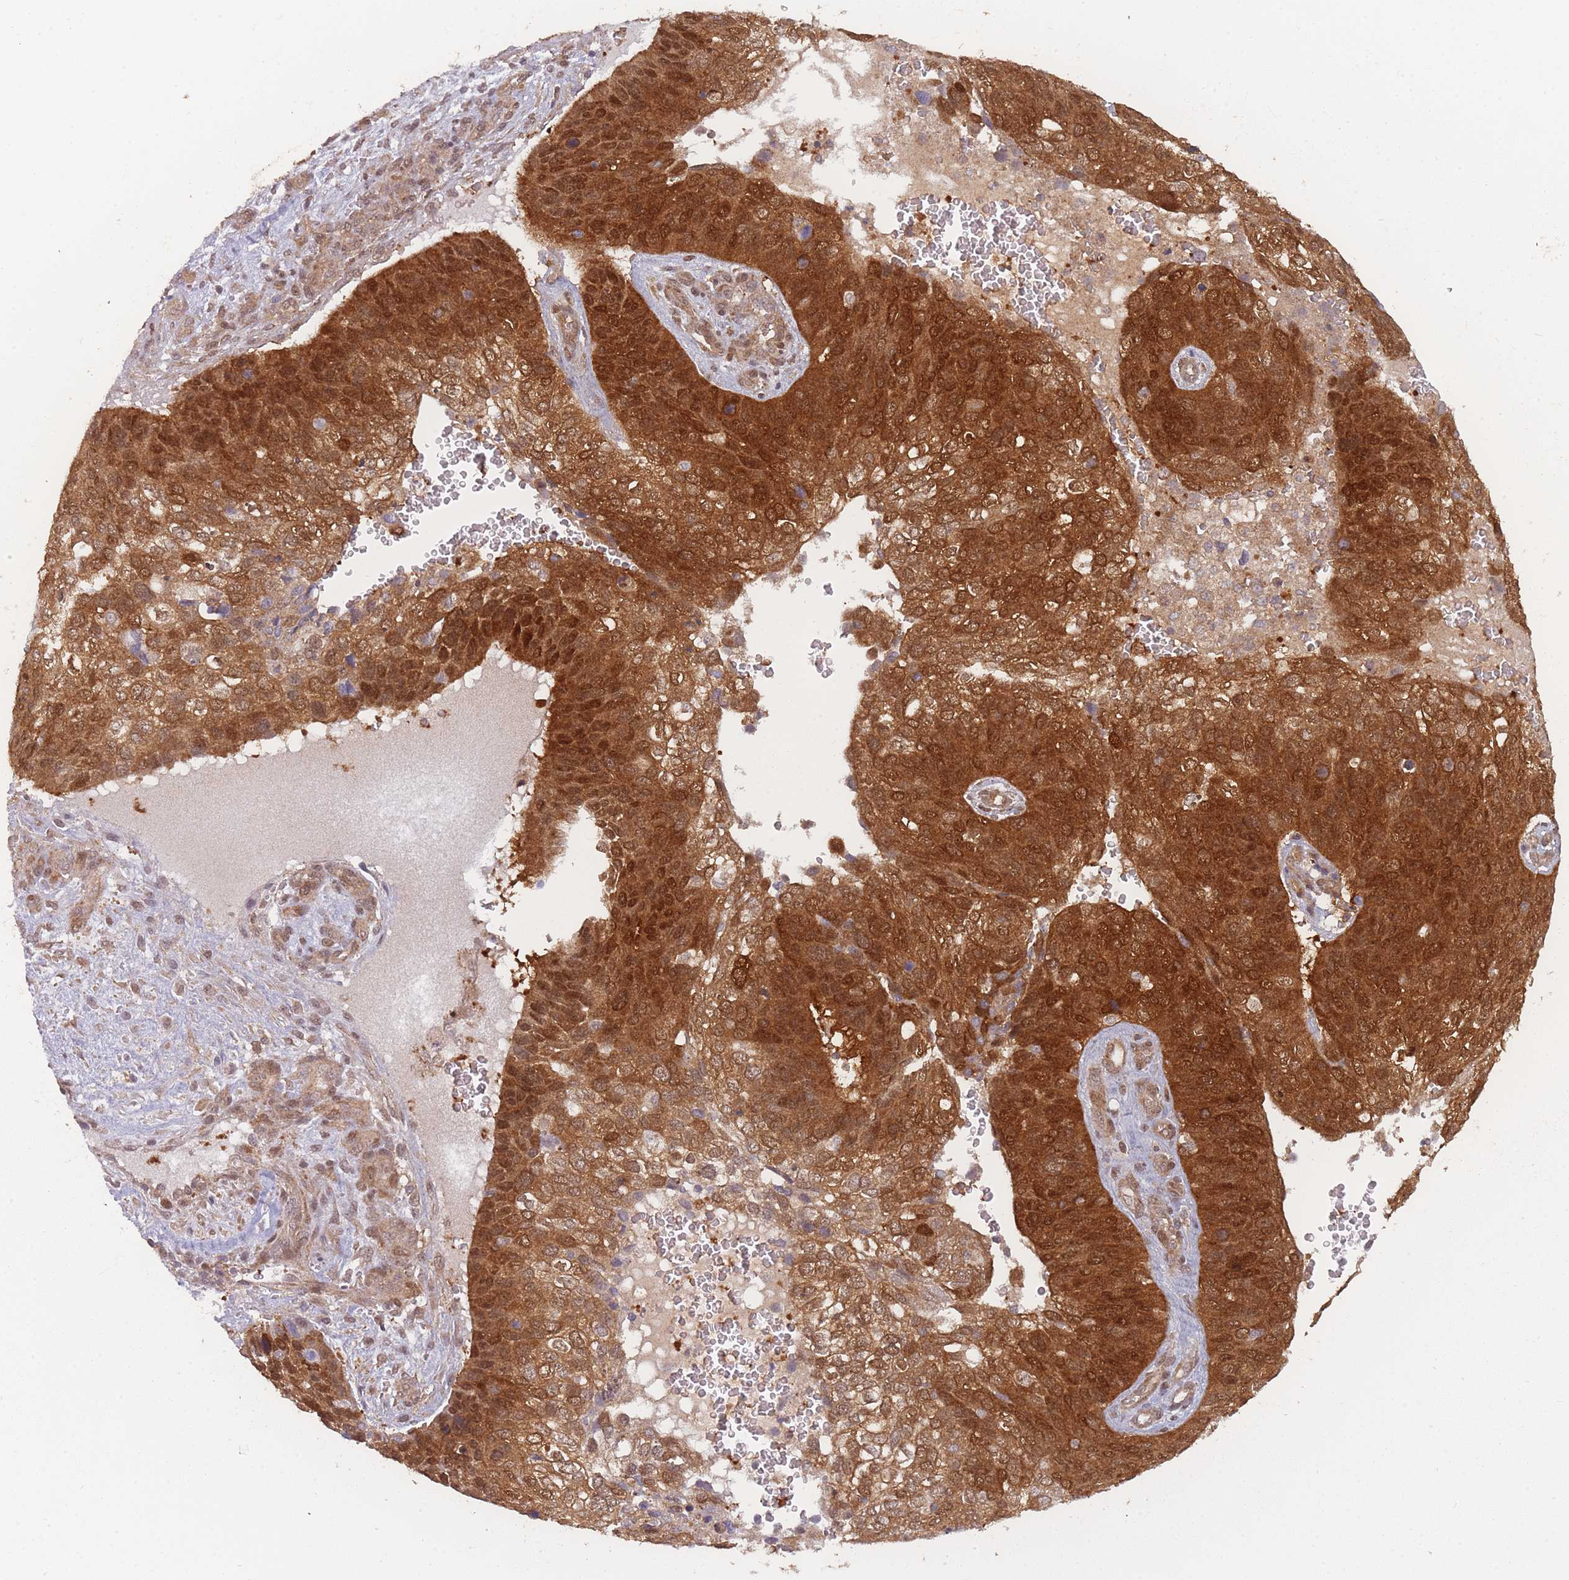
{"staining": {"intensity": "strong", "quantity": ">75%", "location": "cytoplasmic/membranous,nuclear"}, "tissue": "skin cancer", "cell_type": "Tumor cells", "image_type": "cancer", "snomed": [{"axis": "morphology", "description": "Basal cell carcinoma"}, {"axis": "topography", "description": "Skin"}], "caption": "A high amount of strong cytoplasmic/membranous and nuclear staining is appreciated in approximately >75% of tumor cells in basal cell carcinoma (skin) tissue.", "gene": "MRI1", "patient": {"sex": "female", "age": 74}}